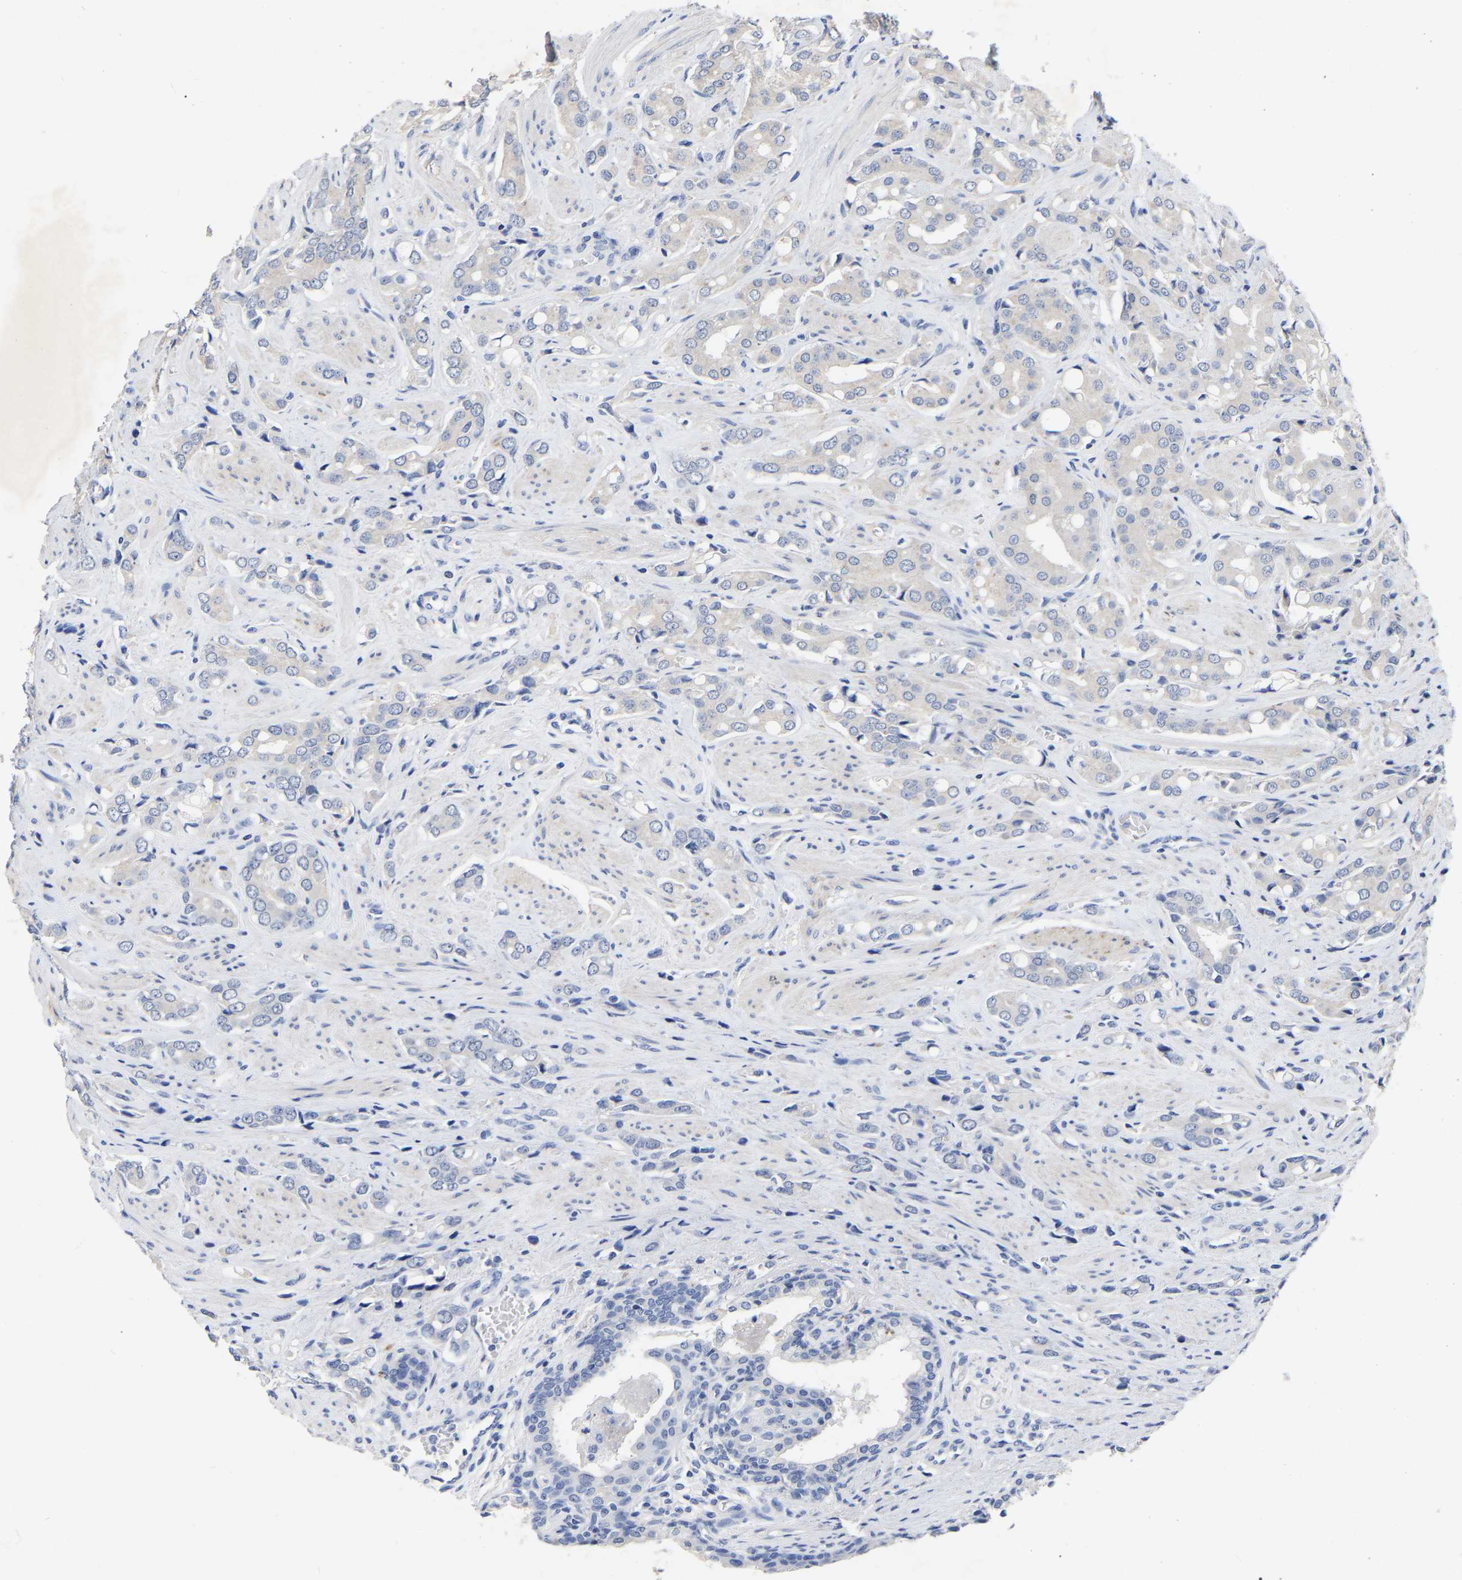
{"staining": {"intensity": "negative", "quantity": "none", "location": "none"}, "tissue": "prostate cancer", "cell_type": "Tumor cells", "image_type": "cancer", "snomed": [{"axis": "morphology", "description": "Adenocarcinoma, High grade"}, {"axis": "topography", "description": "Prostate"}], "caption": "This photomicrograph is of prostate cancer stained with IHC to label a protein in brown with the nuclei are counter-stained blue. There is no positivity in tumor cells.", "gene": "ANXA13", "patient": {"sex": "male", "age": 52}}